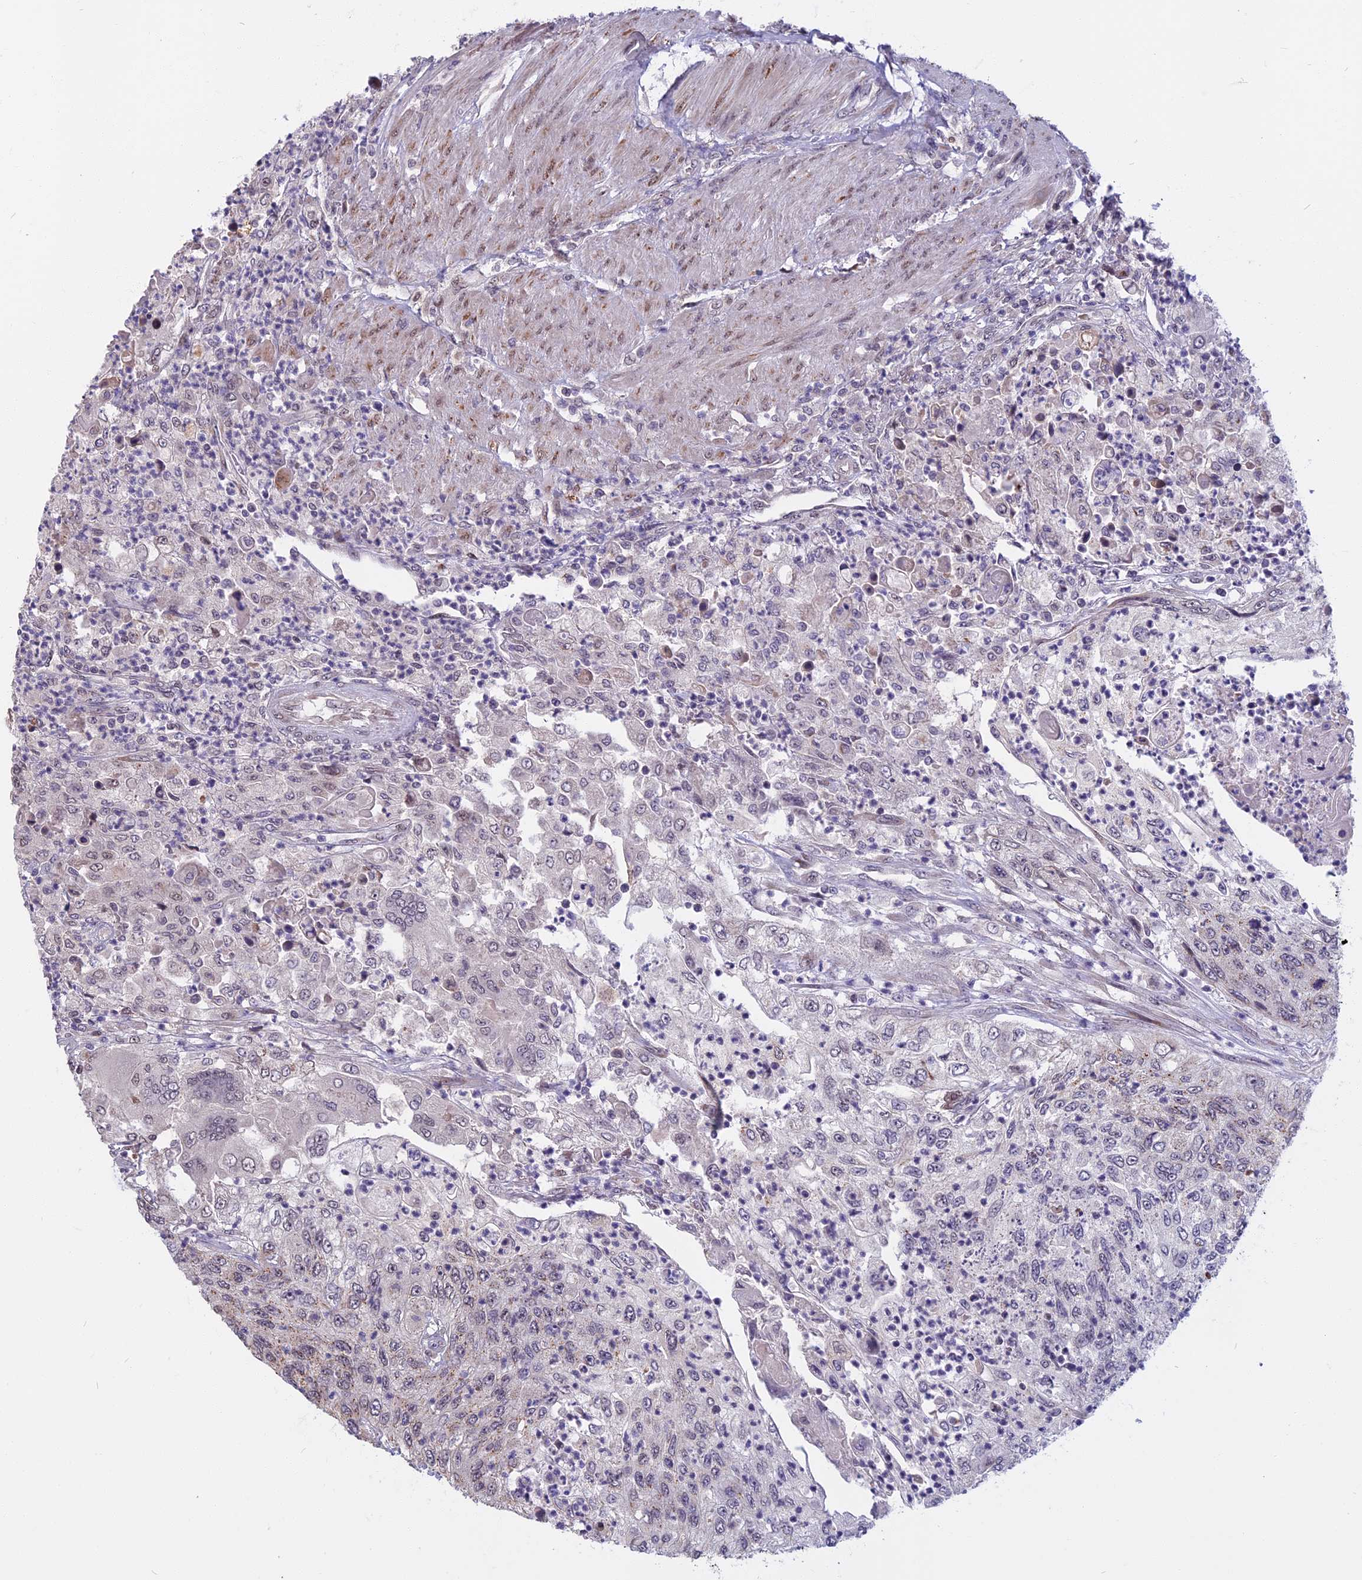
{"staining": {"intensity": "negative", "quantity": "none", "location": "none"}, "tissue": "urothelial cancer", "cell_type": "Tumor cells", "image_type": "cancer", "snomed": [{"axis": "morphology", "description": "Urothelial carcinoma, High grade"}, {"axis": "topography", "description": "Urinary bladder"}], "caption": "DAB (3,3'-diaminobenzidine) immunohistochemical staining of human urothelial cancer reveals no significant expression in tumor cells.", "gene": "CCDC113", "patient": {"sex": "female", "age": 60}}